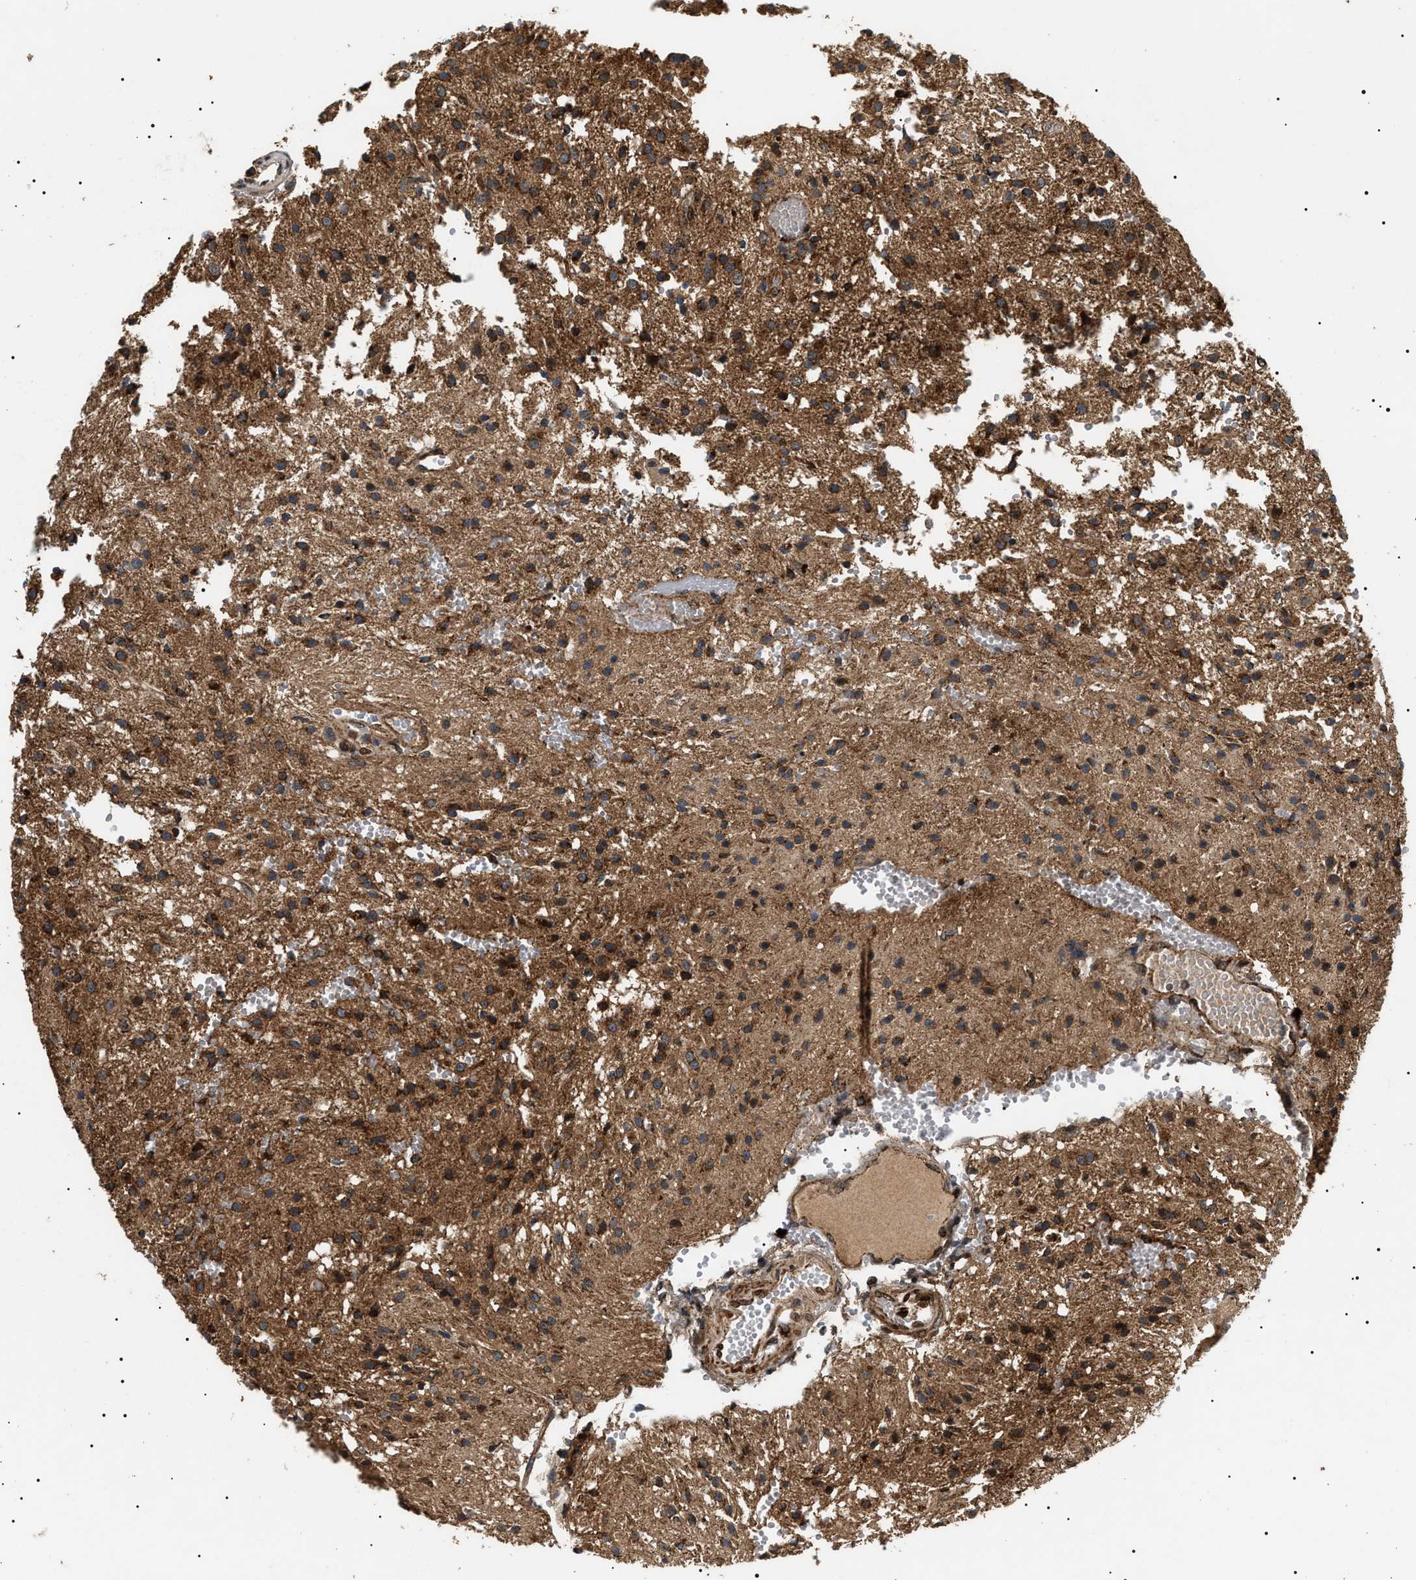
{"staining": {"intensity": "moderate", "quantity": ">75%", "location": "cytoplasmic/membranous"}, "tissue": "glioma", "cell_type": "Tumor cells", "image_type": "cancer", "snomed": [{"axis": "morphology", "description": "Glioma, malignant, High grade"}, {"axis": "topography", "description": "Brain"}], "caption": "Immunohistochemical staining of human glioma exhibits medium levels of moderate cytoplasmic/membranous protein positivity in about >75% of tumor cells.", "gene": "ZBTB26", "patient": {"sex": "female", "age": 59}}